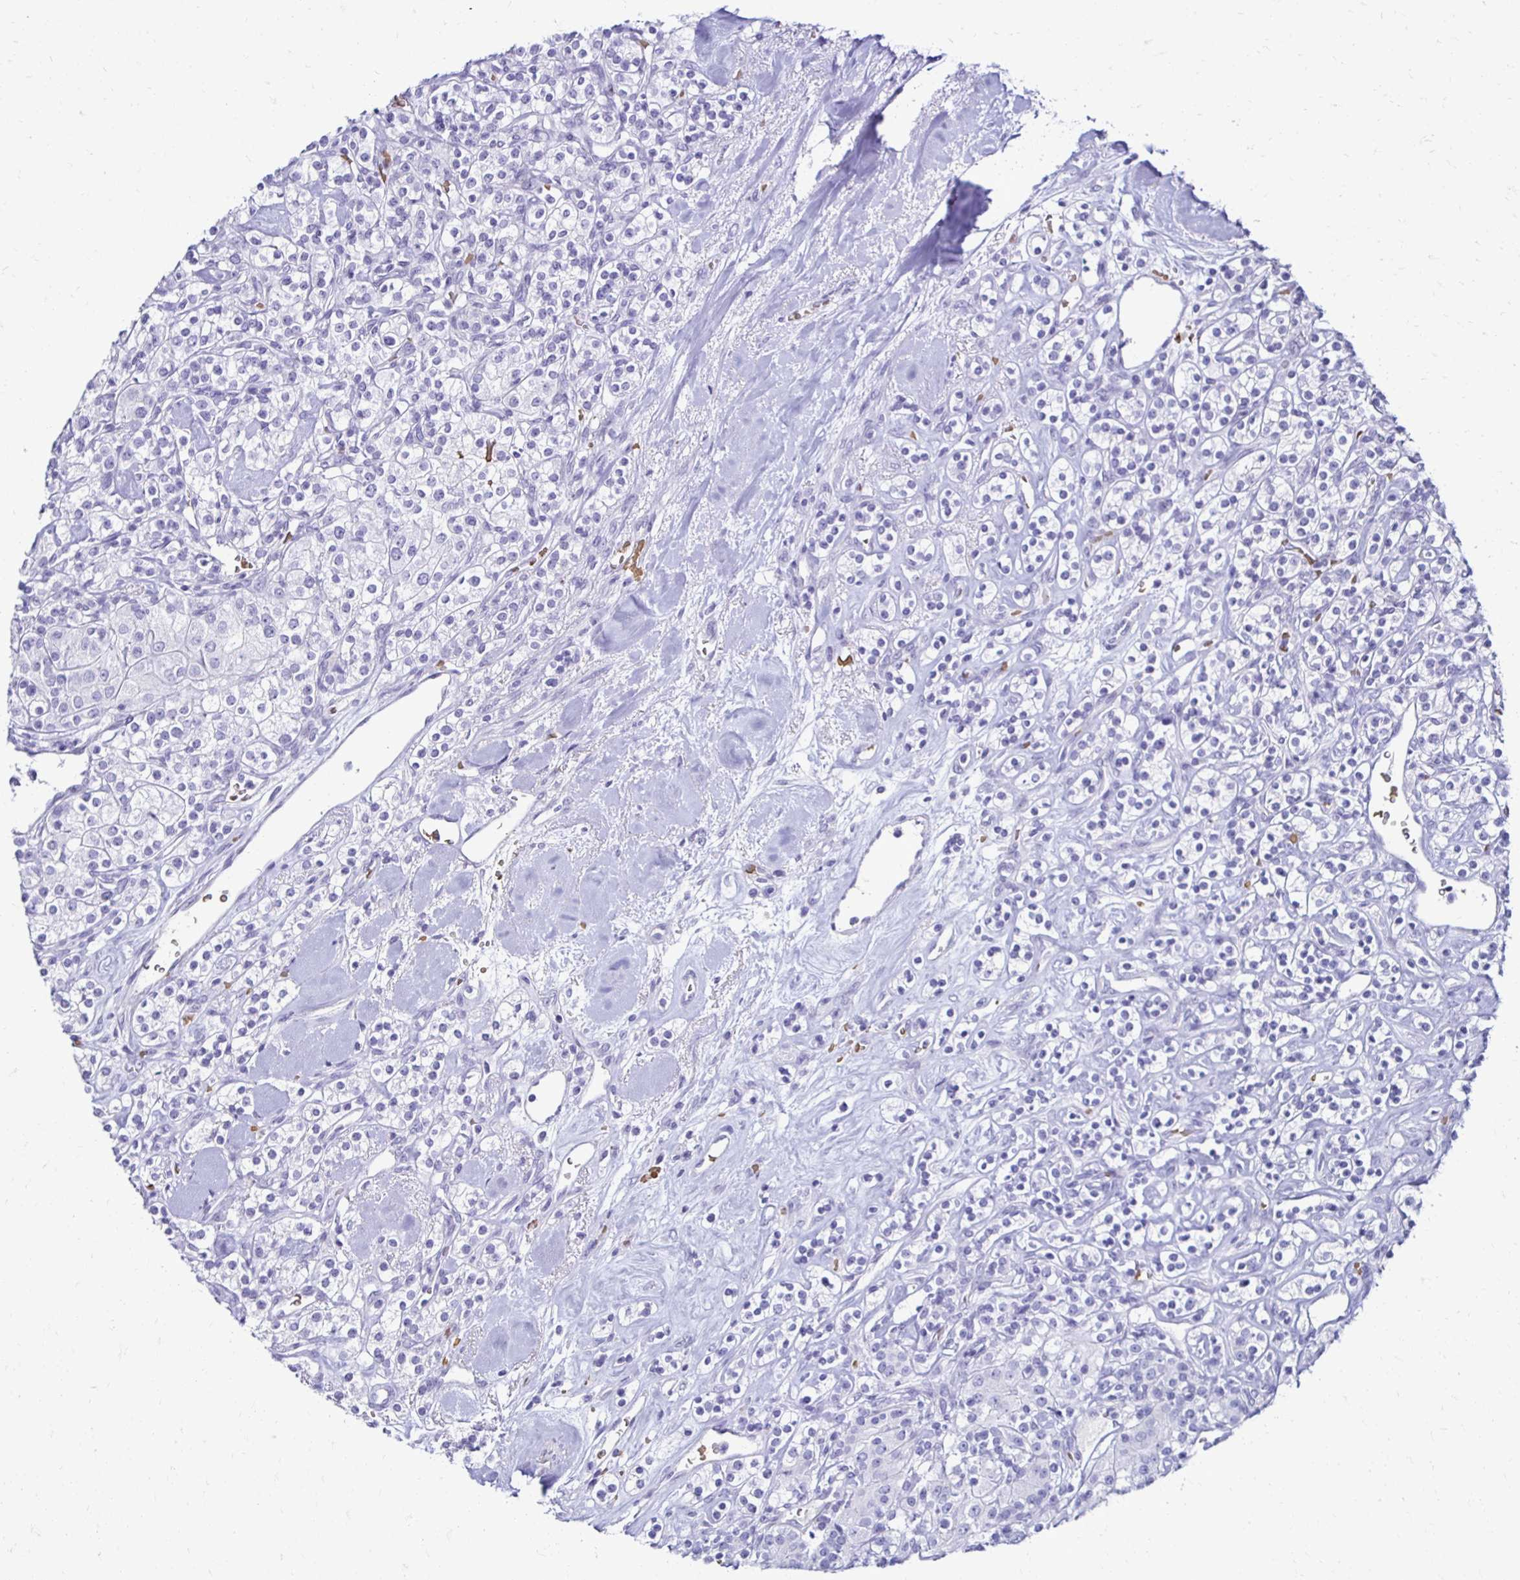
{"staining": {"intensity": "negative", "quantity": "none", "location": "none"}, "tissue": "renal cancer", "cell_type": "Tumor cells", "image_type": "cancer", "snomed": [{"axis": "morphology", "description": "Adenocarcinoma, NOS"}, {"axis": "topography", "description": "Kidney"}], "caption": "A micrograph of renal cancer stained for a protein shows no brown staining in tumor cells.", "gene": "RHBDL3", "patient": {"sex": "male", "age": 77}}